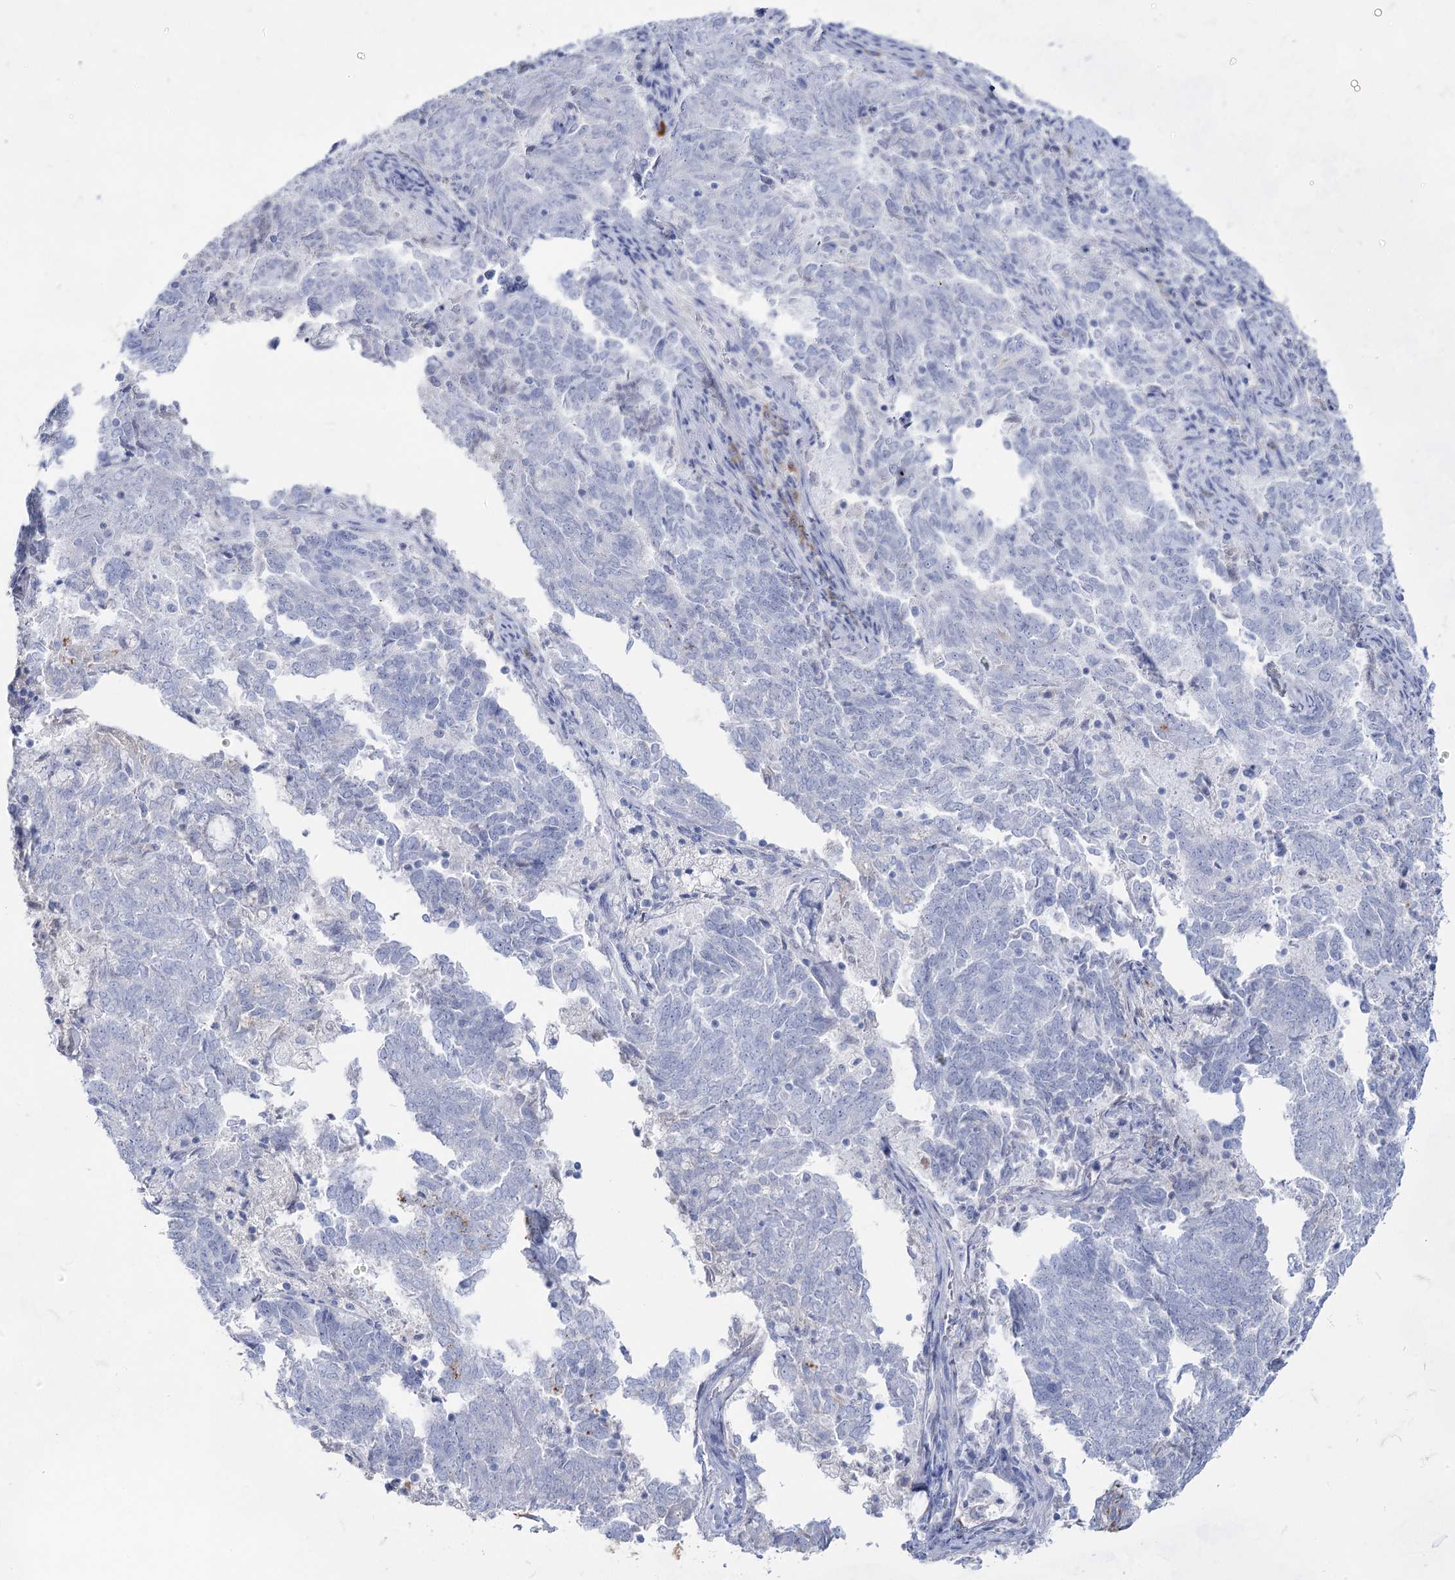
{"staining": {"intensity": "negative", "quantity": "none", "location": "none"}, "tissue": "endometrial cancer", "cell_type": "Tumor cells", "image_type": "cancer", "snomed": [{"axis": "morphology", "description": "Adenocarcinoma, NOS"}, {"axis": "topography", "description": "Endometrium"}], "caption": "Protein analysis of endometrial cancer shows no significant staining in tumor cells. (DAB IHC visualized using brightfield microscopy, high magnification).", "gene": "ACRV1", "patient": {"sex": "female", "age": 80}}